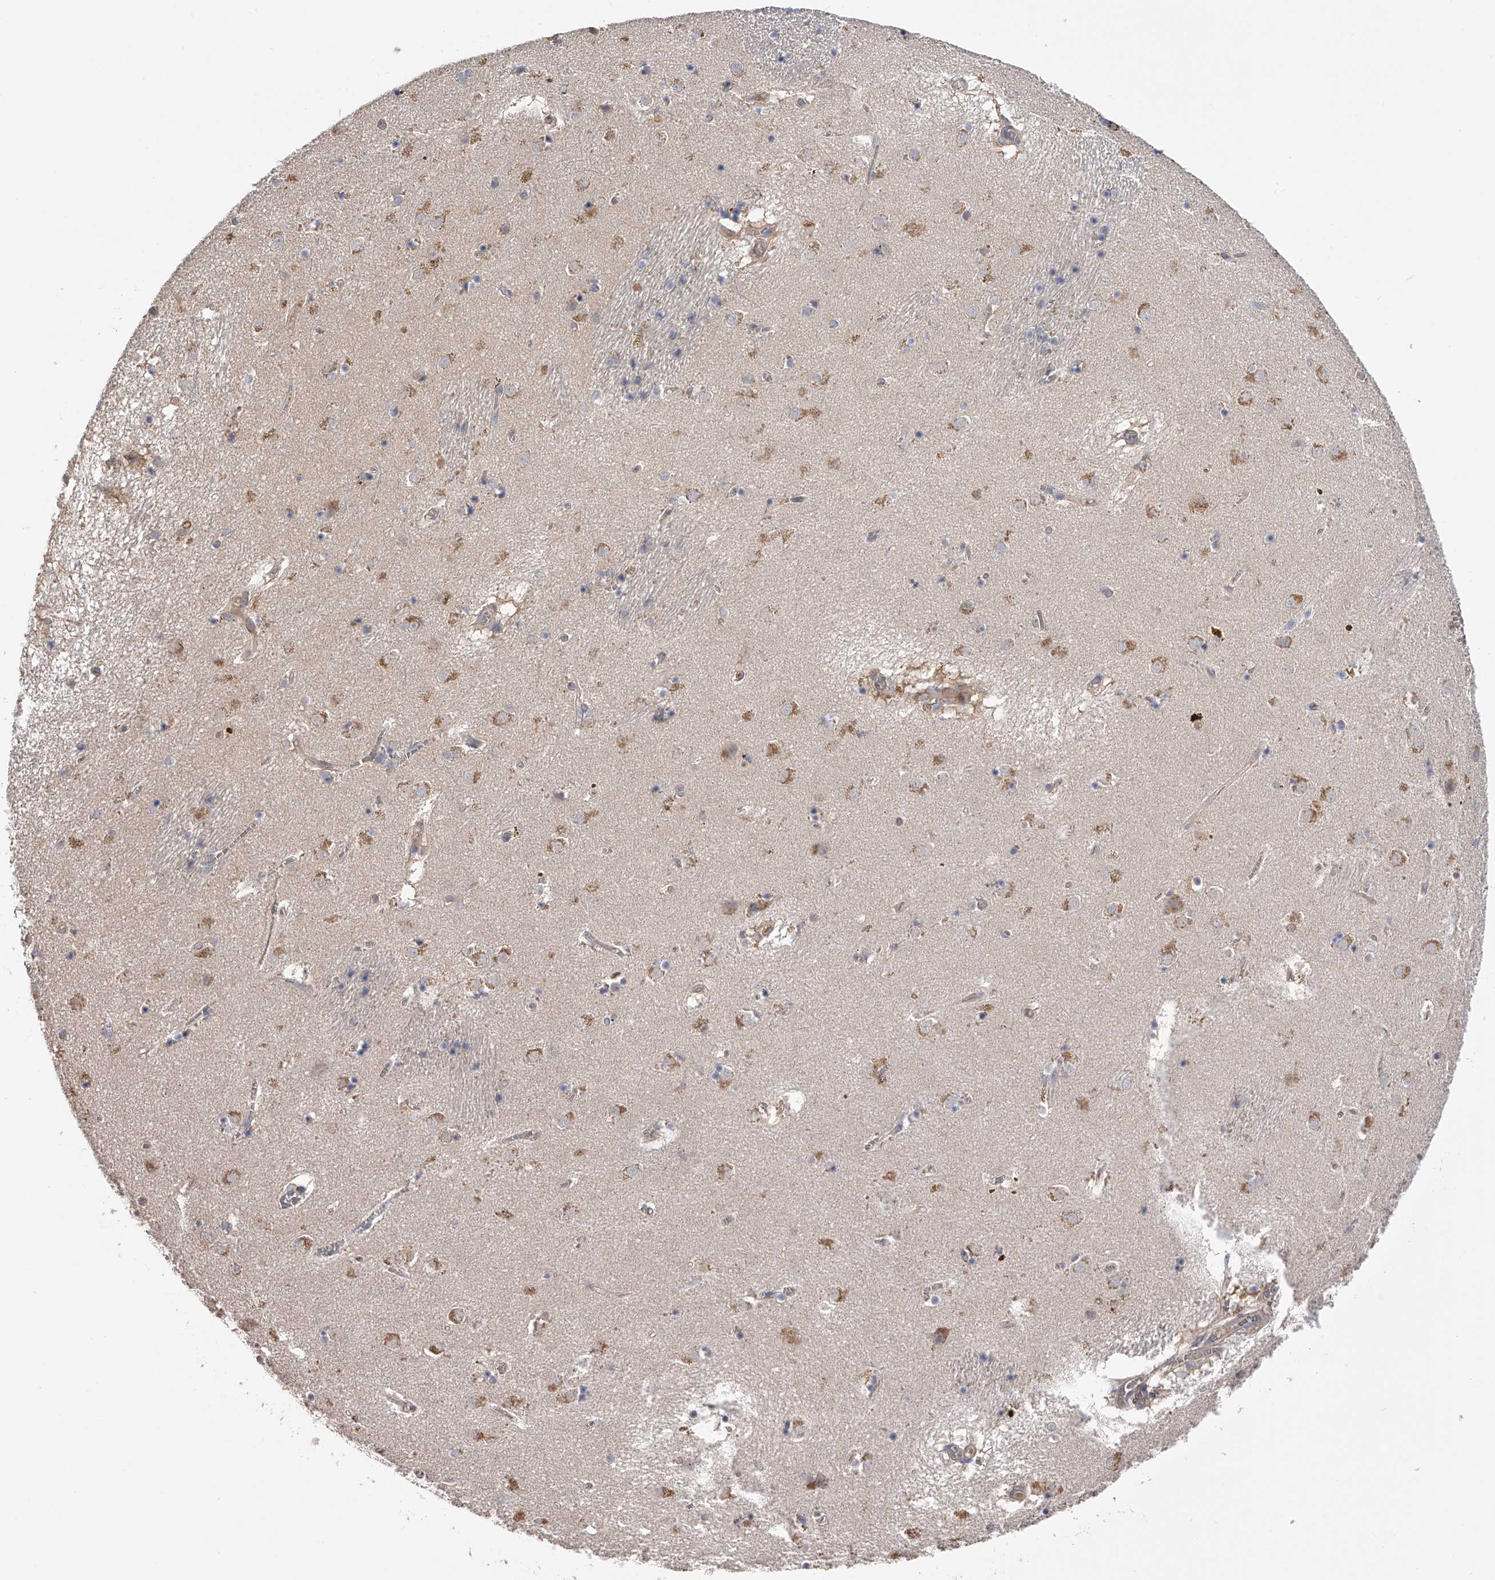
{"staining": {"intensity": "negative", "quantity": "none", "location": "none"}, "tissue": "caudate", "cell_type": "Glial cells", "image_type": "normal", "snomed": [{"axis": "morphology", "description": "Normal tissue, NOS"}, {"axis": "topography", "description": "Lateral ventricle wall"}], "caption": "This histopathology image is of unremarkable caudate stained with immunohistochemistry to label a protein in brown with the nuclei are counter-stained blue. There is no staining in glial cells. The staining was performed using DAB (3,3'-diaminobenzidine) to visualize the protein expression in brown, while the nuclei were stained in blue with hematoxylin (Magnification: 20x).", "gene": "CFAP298", "patient": {"sex": "male", "age": 70}}